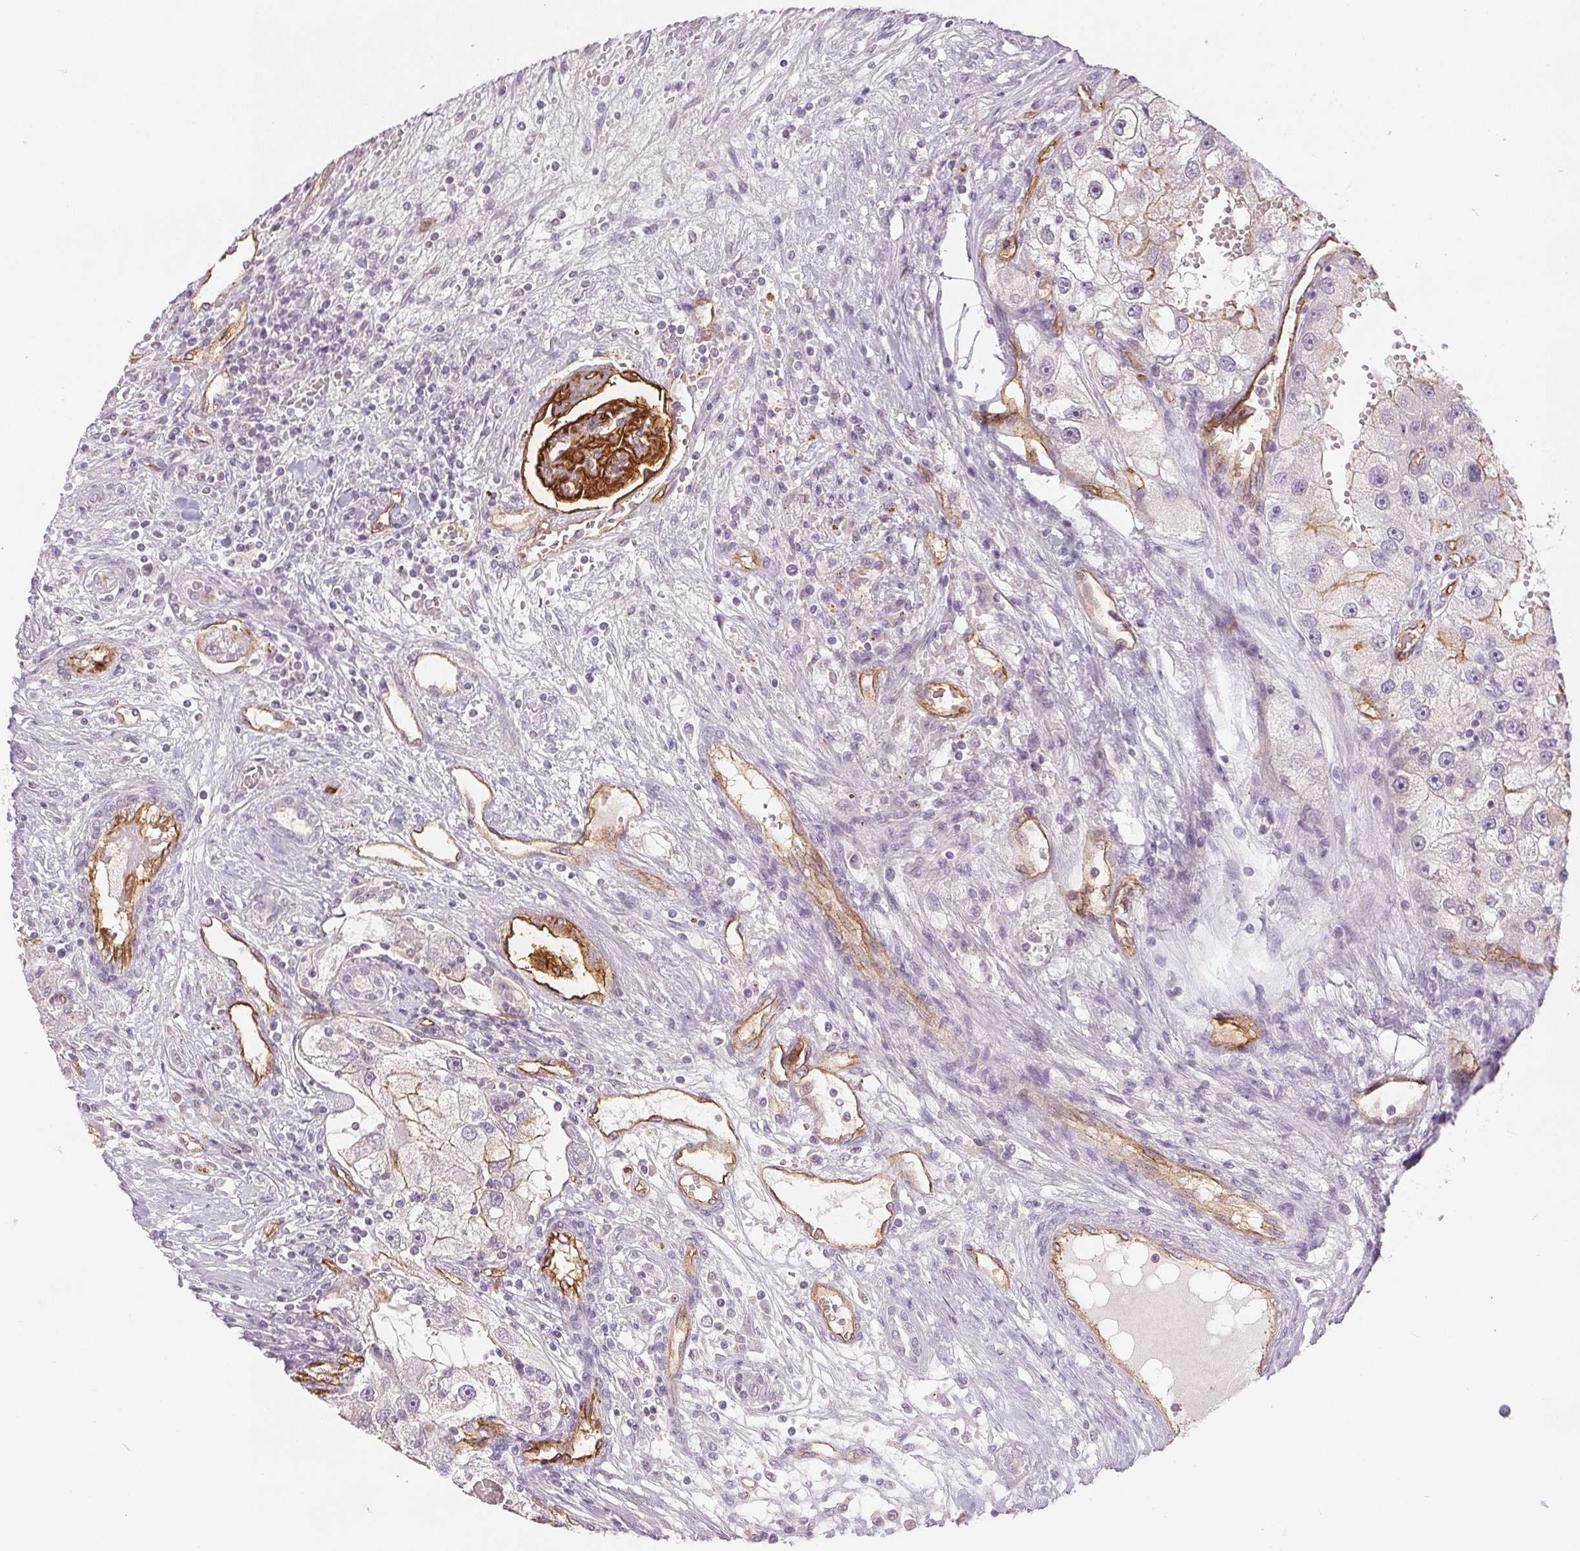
{"staining": {"intensity": "moderate", "quantity": "<25%", "location": "cytoplasmic/membranous"}, "tissue": "renal cancer", "cell_type": "Tumor cells", "image_type": "cancer", "snomed": [{"axis": "morphology", "description": "Adenocarcinoma, NOS"}, {"axis": "topography", "description": "Kidney"}], "caption": "A brown stain labels moderate cytoplasmic/membranous positivity of a protein in renal adenocarcinoma tumor cells.", "gene": "PODXL", "patient": {"sex": "male", "age": 63}}